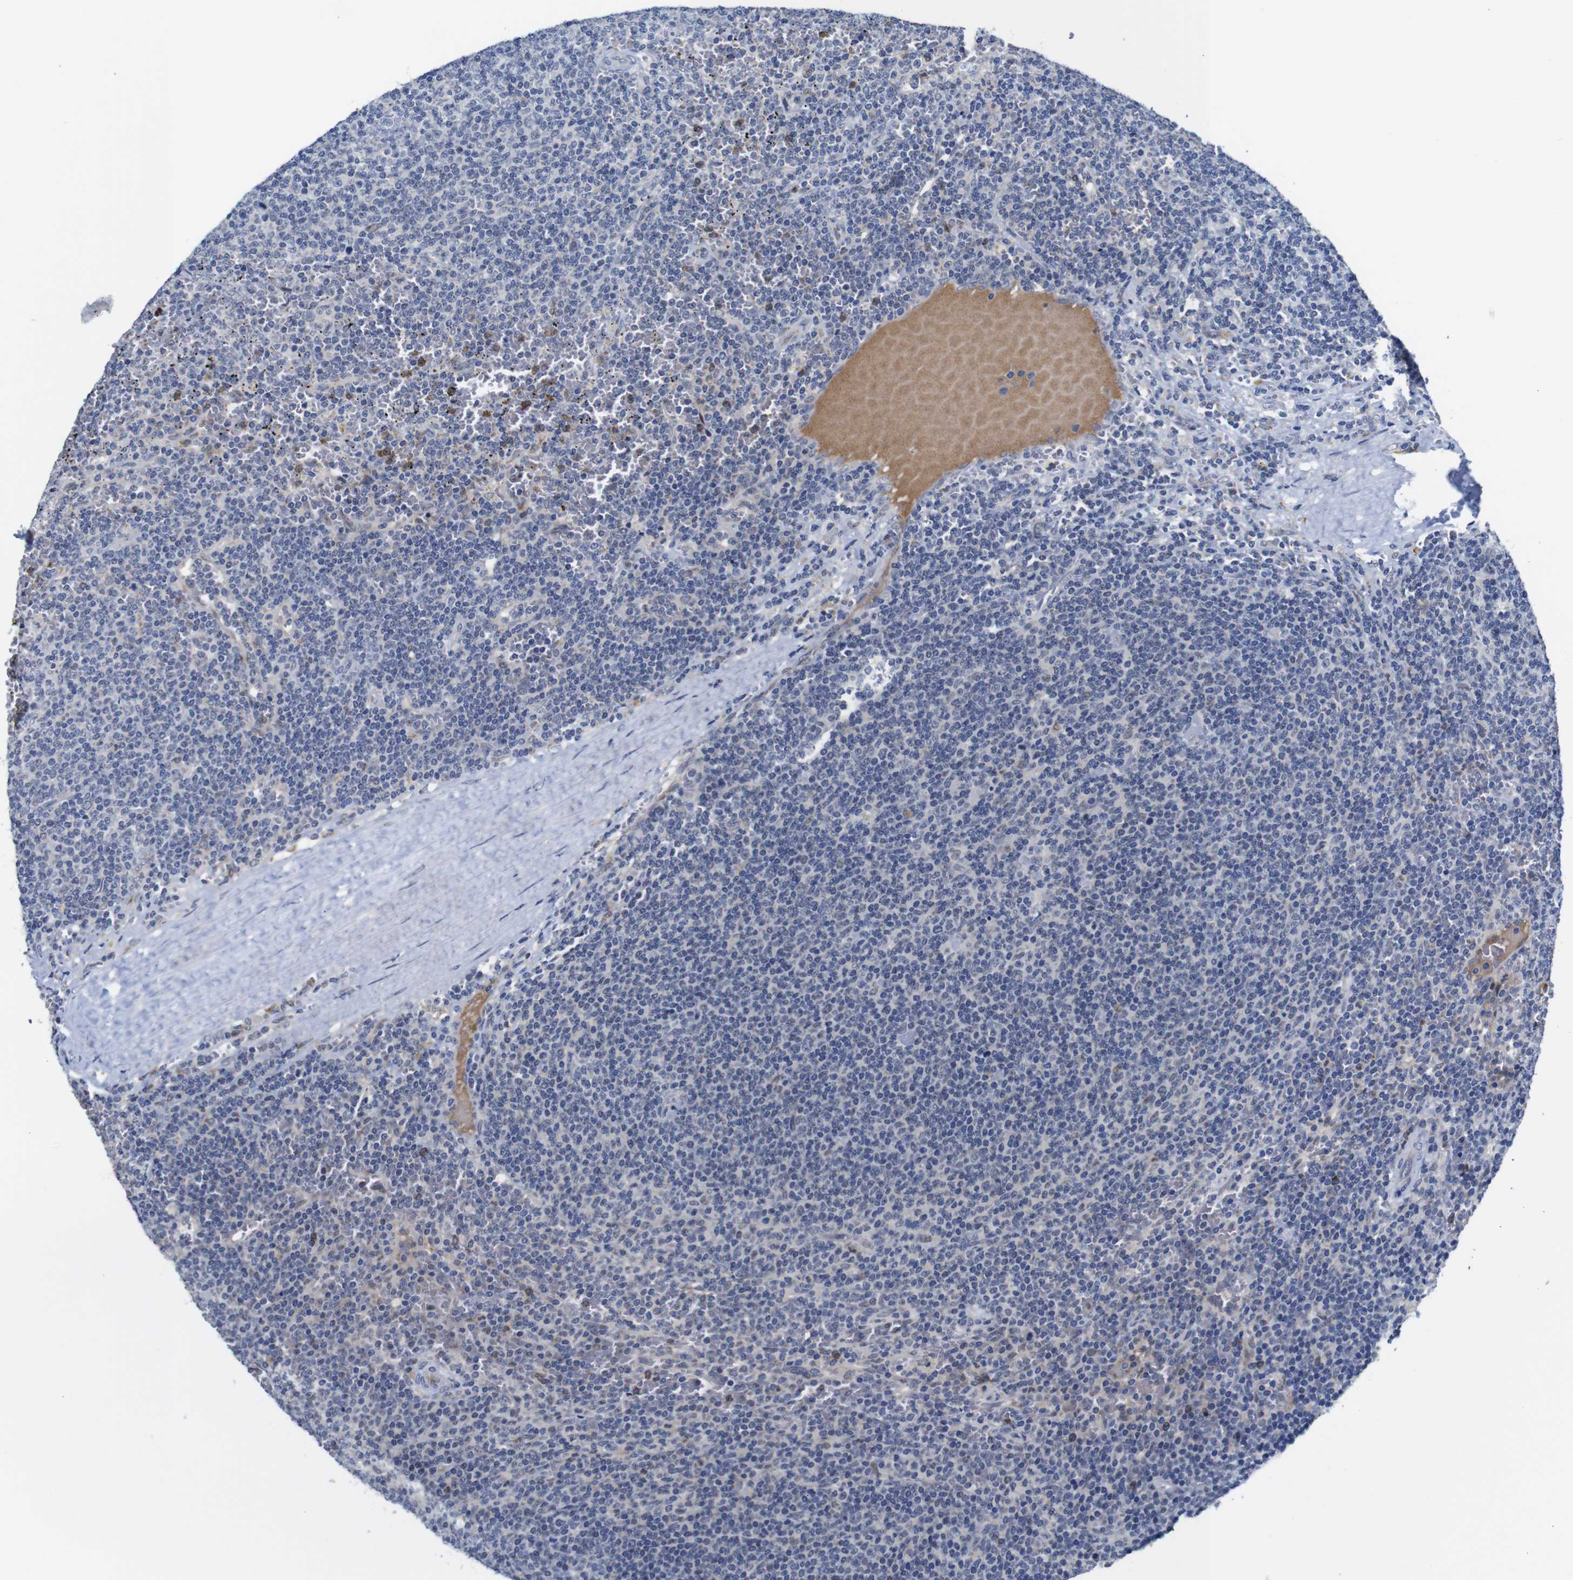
{"staining": {"intensity": "negative", "quantity": "none", "location": "none"}, "tissue": "lymphoma", "cell_type": "Tumor cells", "image_type": "cancer", "snomed": [{"axis": "morphology", "description": "Malignant lymphoma, non-Hodgkin's type, Low grade"}, {"axis": "topography", "description": "Spleen"}], "caption": "Lymphoma stained for a protein using immunohistochemistry displays no staining tumor cells.", "gene": "FURIN", "patient": {"sex": "female", "age": 50}}